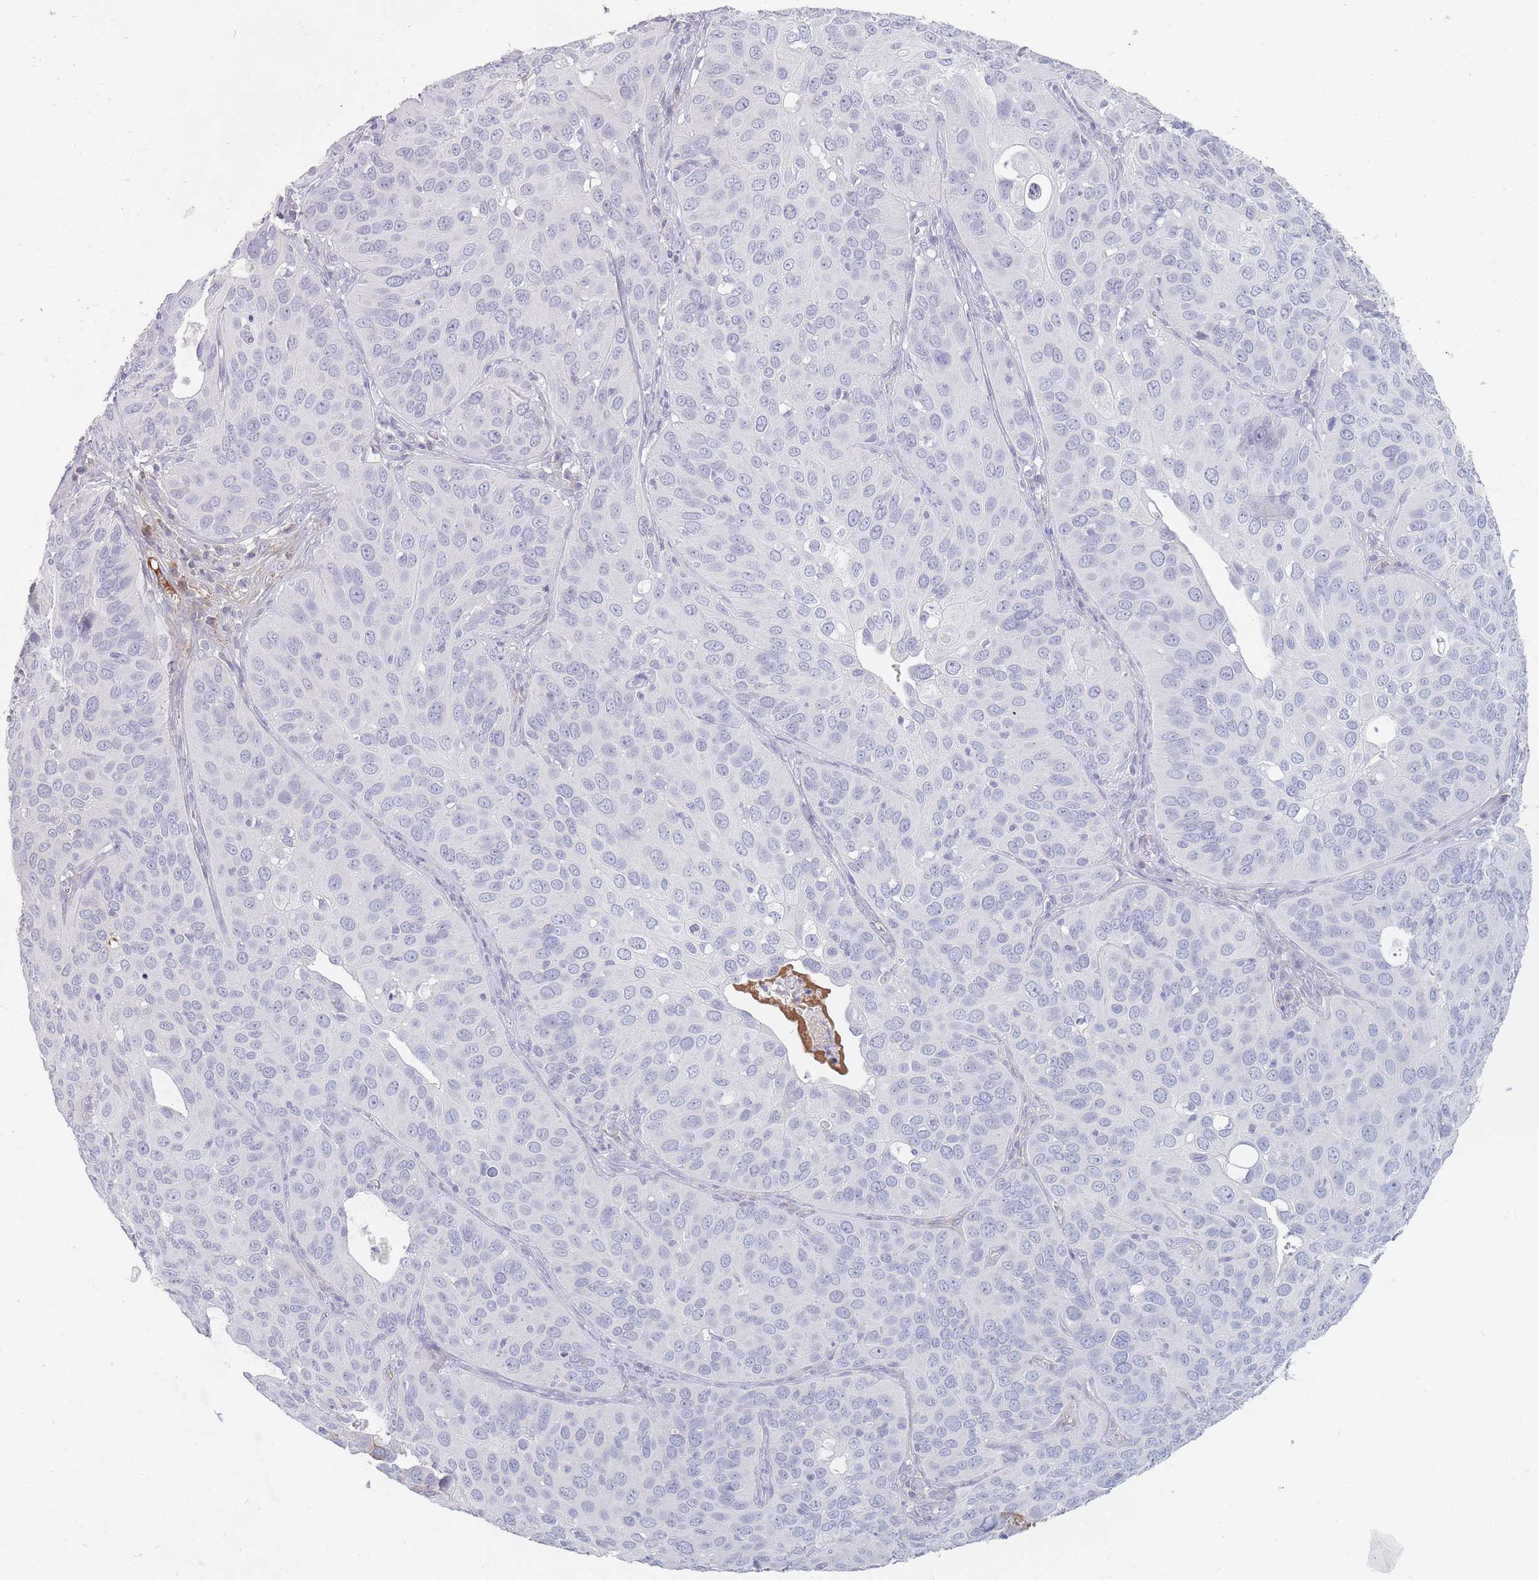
{"staining": {"intensity": "negative", "quantity": "none", "location": "none"}, "tissue": "cervical cancer", "cell_type": "Tumor cells", "image_type": "cancer", "snomed": [{"axis": "morphology", "description": "Squamous cell carcinoma, NOS"}, {"axis": "topography", "description": "Cervix"}], "caption": "Immunohistochemistry (IHC) micrograph of neoplastic tissue: human cervical cancer stained with DAB displays no significant protein staining in tumor cells. (DAB (3,3'-diaminobenzidine) IHC visualized using brightfield microscopy, high magnification).", "gene": "PRG4", "patient": {"sex": "female", "age": 36}}